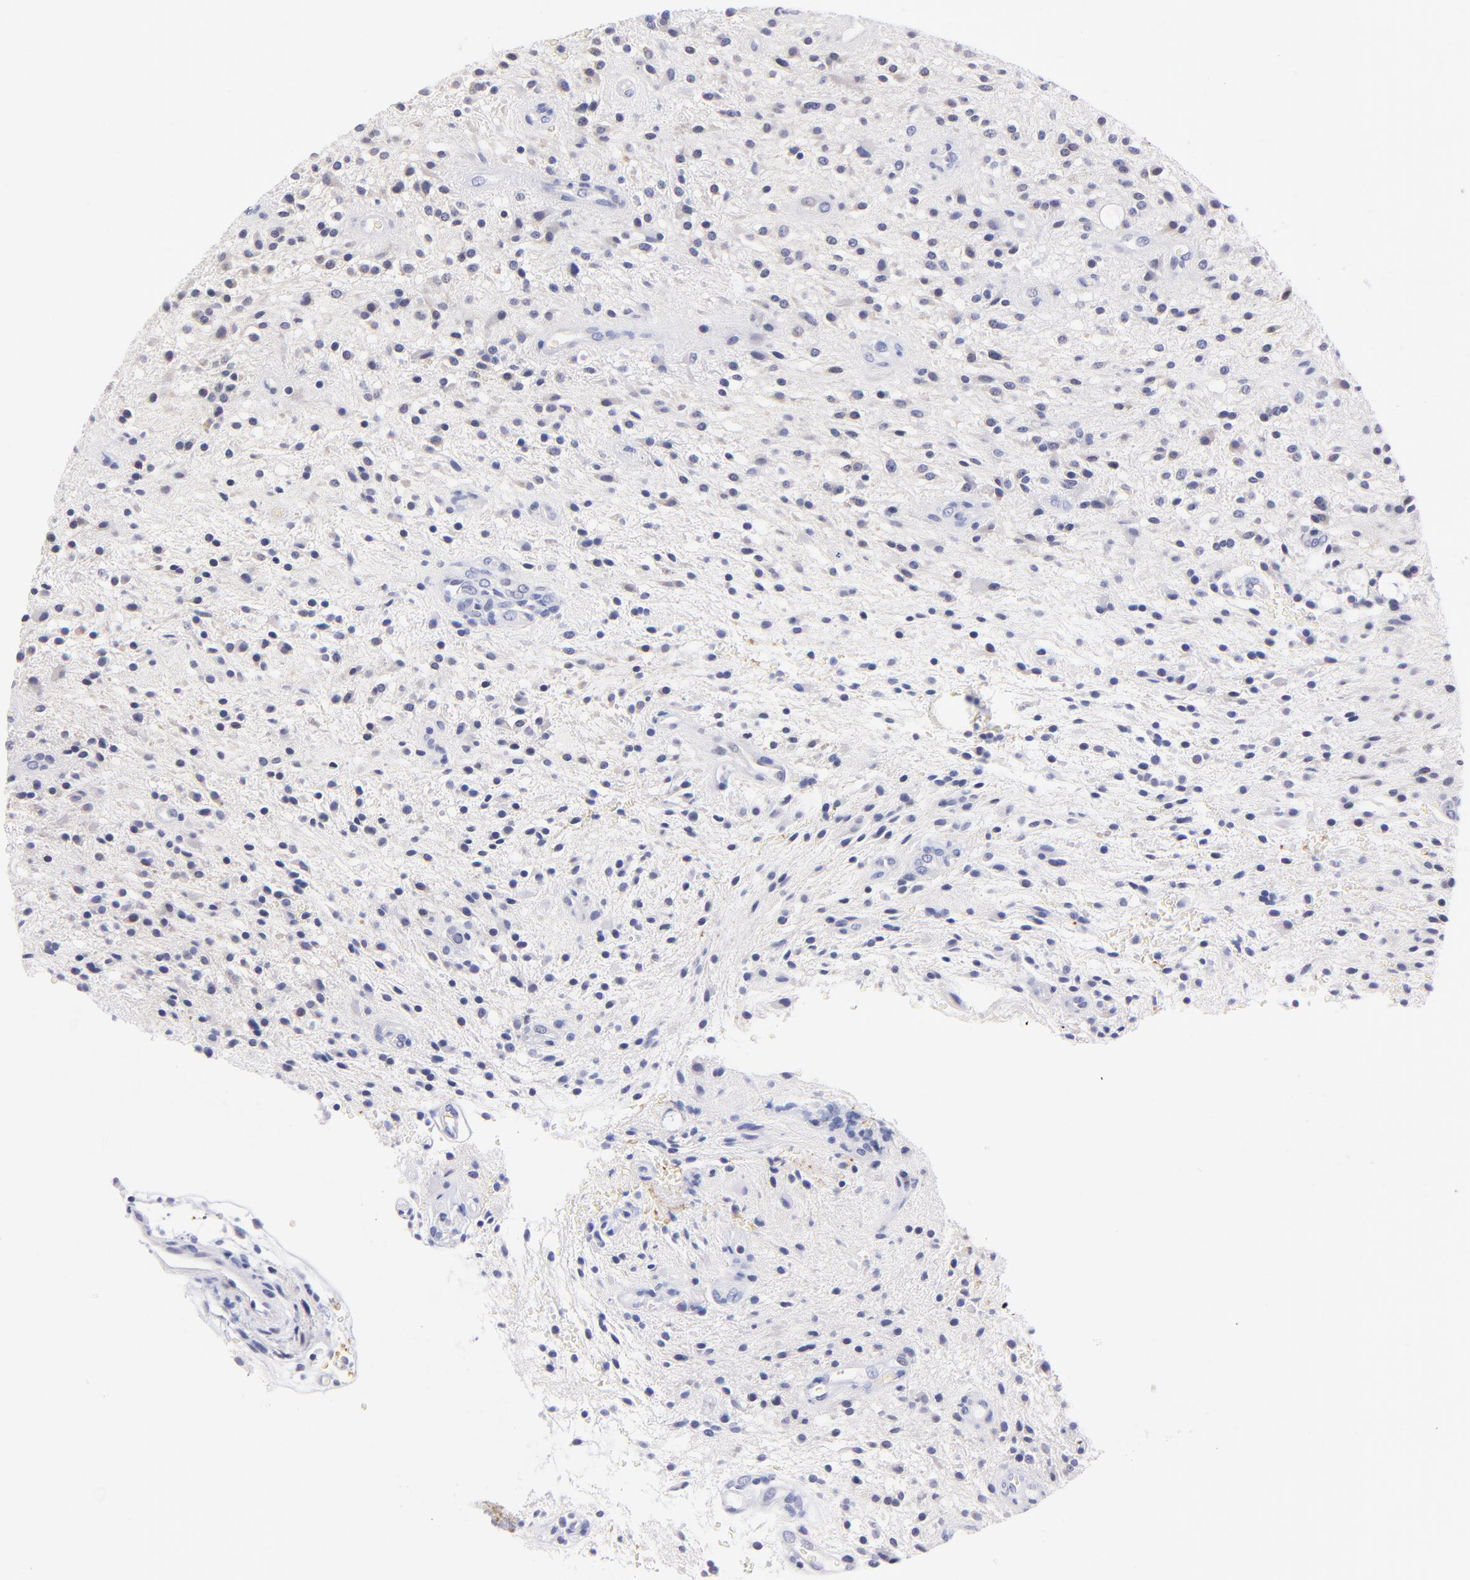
{"staining": {"intensity": "negative", "quantity": "none", "location": "none"}, "tissue": "glioma", "cell_type": "Tumor cells", "image_type": "cancer", "snomed": [{"axis": "morphology", "description": "Glioma, malignant, NOS"}, {"axis": "topography", "description": "Cerebellum"}], "caption": "High magnification brightfield microscopy of glioma stained with DAB (3,3'-diaminobenzidine) (brown) and counterstained with hematoxylin (blue): tumor cells show no significant expression. (DAB (3,3'-diaminobenzidine) immunohistochemistry (IHC) visualized using brightfield microscopy, high magnification).", "gene": "ZNF155", "patient": {"sex": "female", "age": 10}}